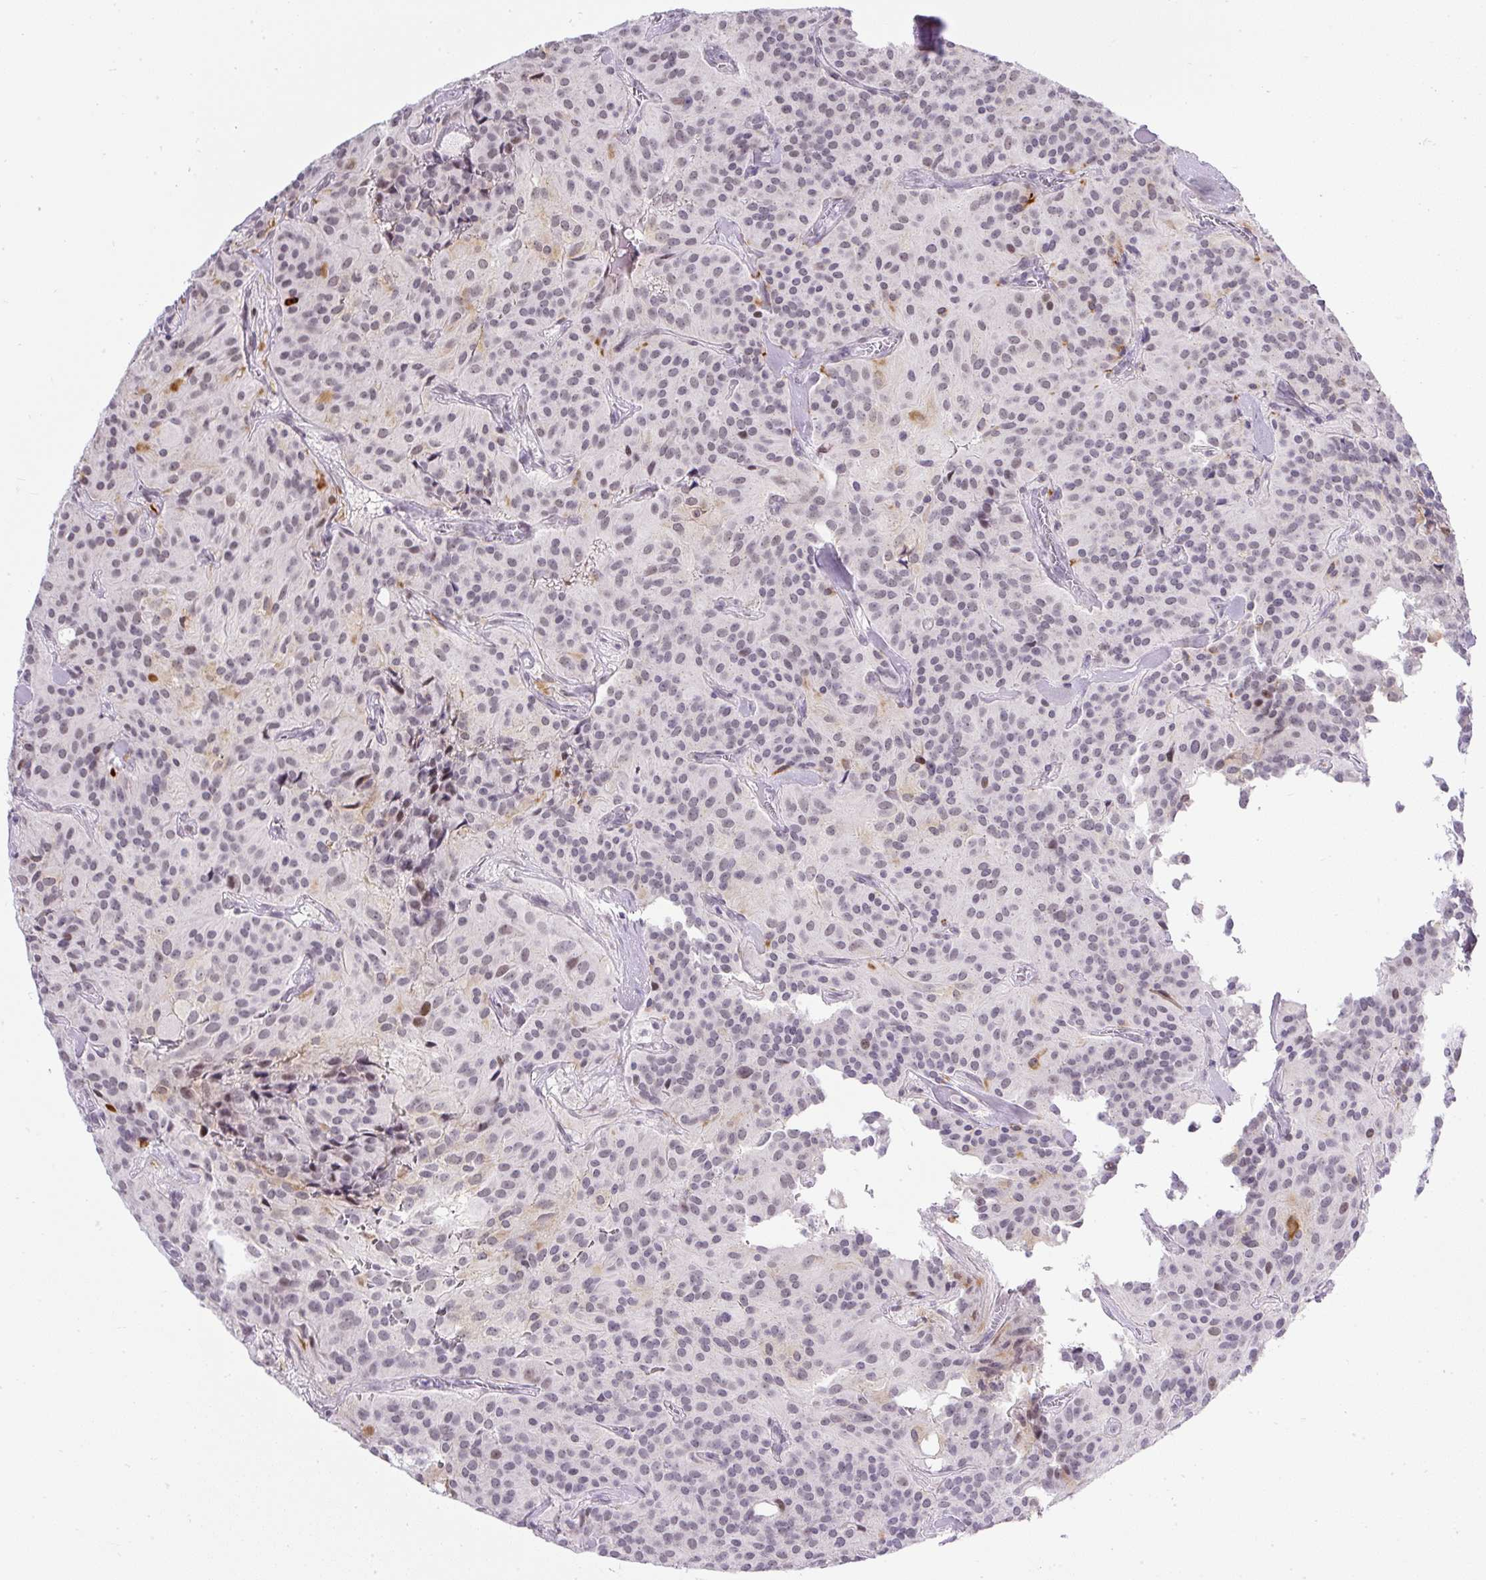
{"staining": {"intensity": "weak", "quantity": "<25%", "location": "nuclear"}, "tissue": "glioma", "cell_type": "Tumor cells", "image_type": "cancer", "snomed": [{"axis": "morphology", "description": "Glioma, malignant, Low grade"}, {"axis": "topography", "description": "Brain"}], "caption": "Immunohistochemistry (IHC) photomicrograph of neoplastic tissue: human glioma stained with DAB exhibits no significant protein expression in tumor cells.", "gene": "WNT10B", "patient": {"sex": "male", "age": 42}}